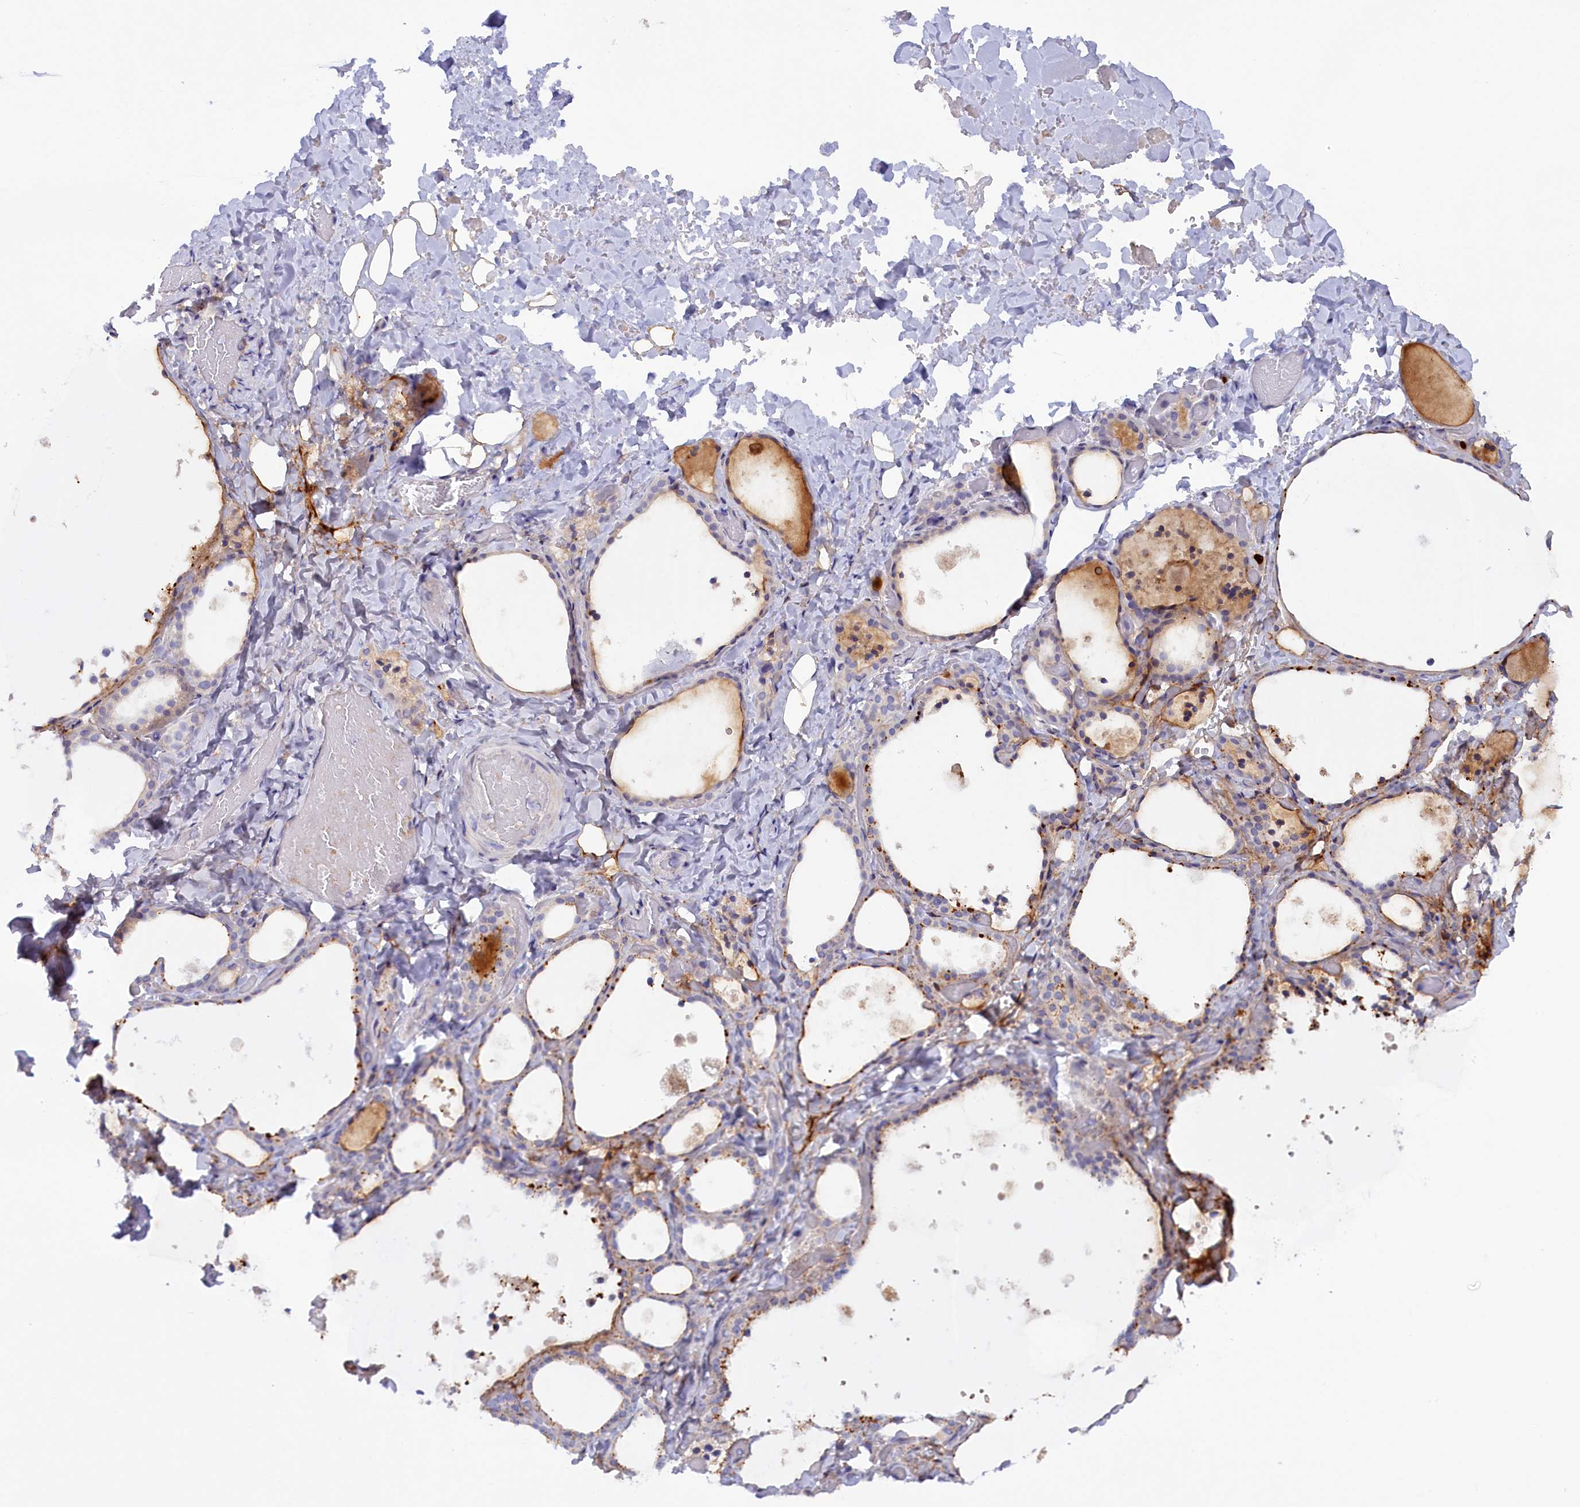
{"staining": {"intensity": "moderate", "quantity": ">75%", "location": "cytoplasmic/membranous"}, "tissue": "thyroid gland", "cell_type": "Glandular cells", "image_type": "normal", "snomed": [{"axis": "morphology", "description": "Normal tissue, NOS"}, {"axis": "topography", "description": "Thyroid gland"}], "caption": "A brown stain shows moderate cytoplasmic/membranous expression of a protein in glandular cells of unremarkable thyroid gland. The staining was performed using DAB, with brown indicating positive protein expression. Nuclei are stained blue with hematoxylin.", "gene": "HYKK", "patient": {"sex": "female", "age": 44}}